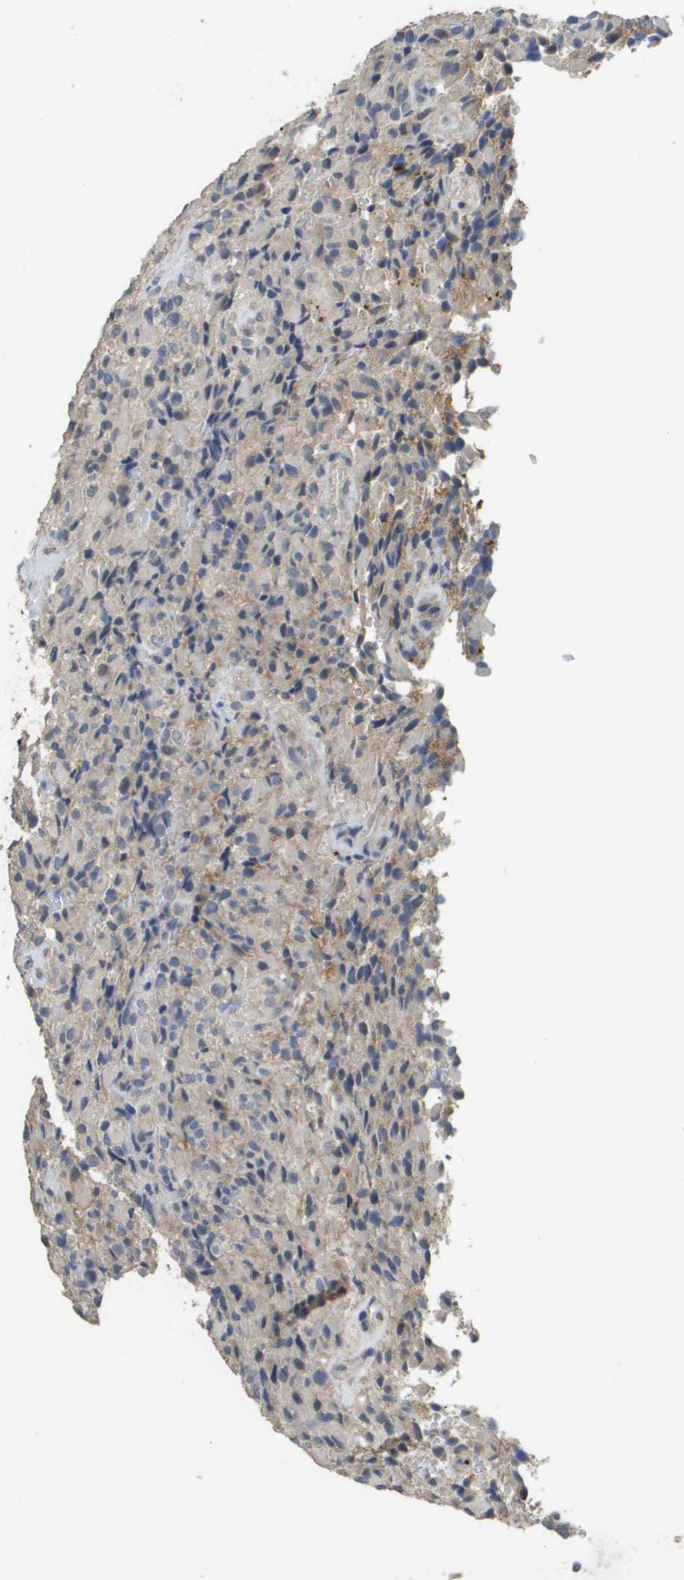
{"staining": {"intensity": "negative", "quantity": "none", "location": "none"}, "tissue": "glioma", "cell_type": "Tumor cells", "image_type": "cancer", "snomed": [{"axis": "morphology", "description": "Glioma, malignant, High grade"}, {"axis": "topography", "description": "Brain"}], "caption": "The immunohistochemistry (IHC) photomicrograph has no significant positivity in tumor cells of high-grade glioma (malignant) tissue.", "gene": "RAB27B", "patient": {"sex": "male", "age": 71}}